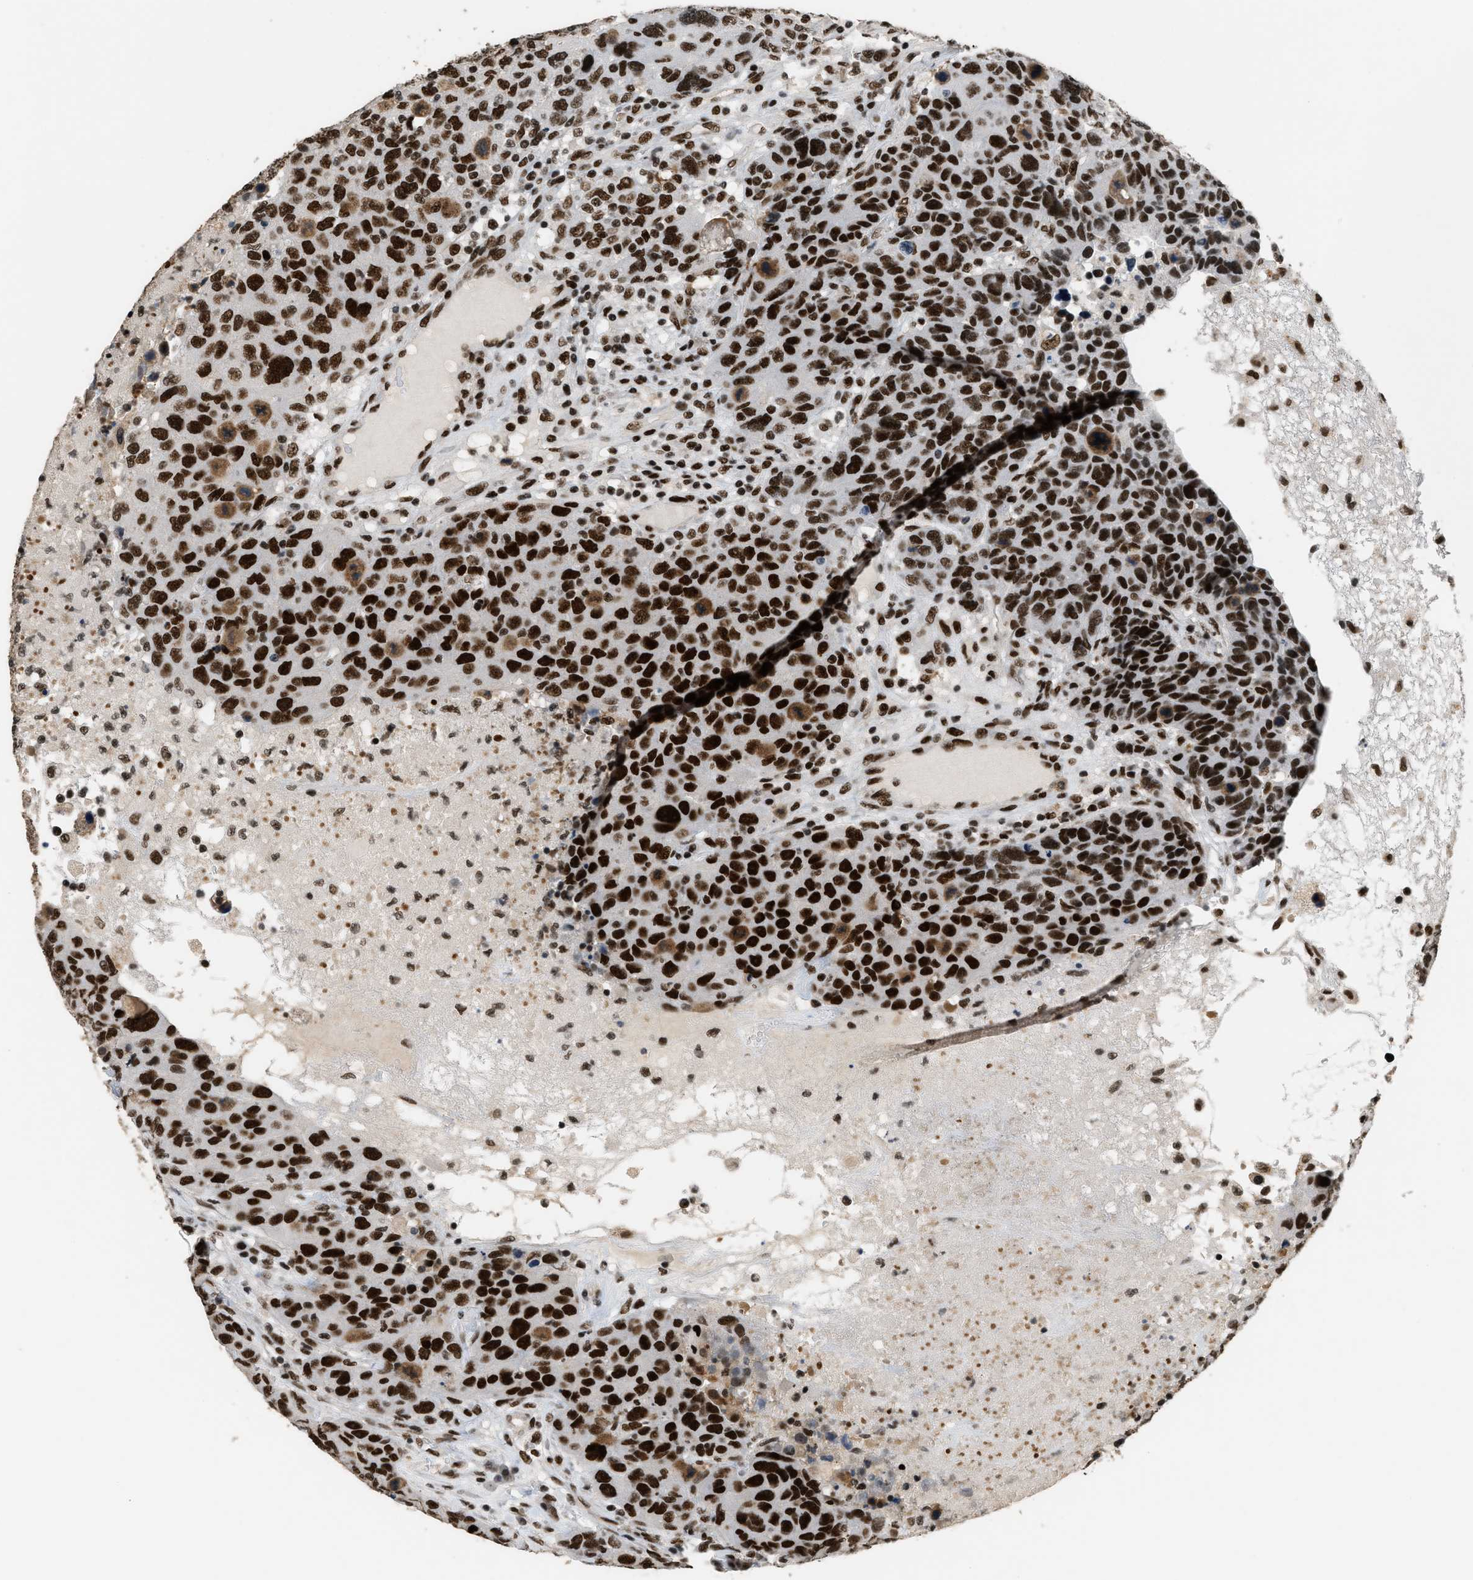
{"staining": {"intensity": "strong", "quantity": ">75%", "location": "nuclear"}, "tissue": "breast cancer", "cell_type": "Tumor cells", "image_type": "cancer", "snomed": [{"axis": "morphology", "description": "Duct carcinoma"}, {"axis": "topography", "description": "Breast"}], "caption": "The photomicrograph reveals staining of breast cancer (invasive ductal carcinoma), revealing strong nuclear protein expression (brown color) within tumor cells.", "gene": "SMARCB1", "patient": {"sex": "female", "age": 37}}